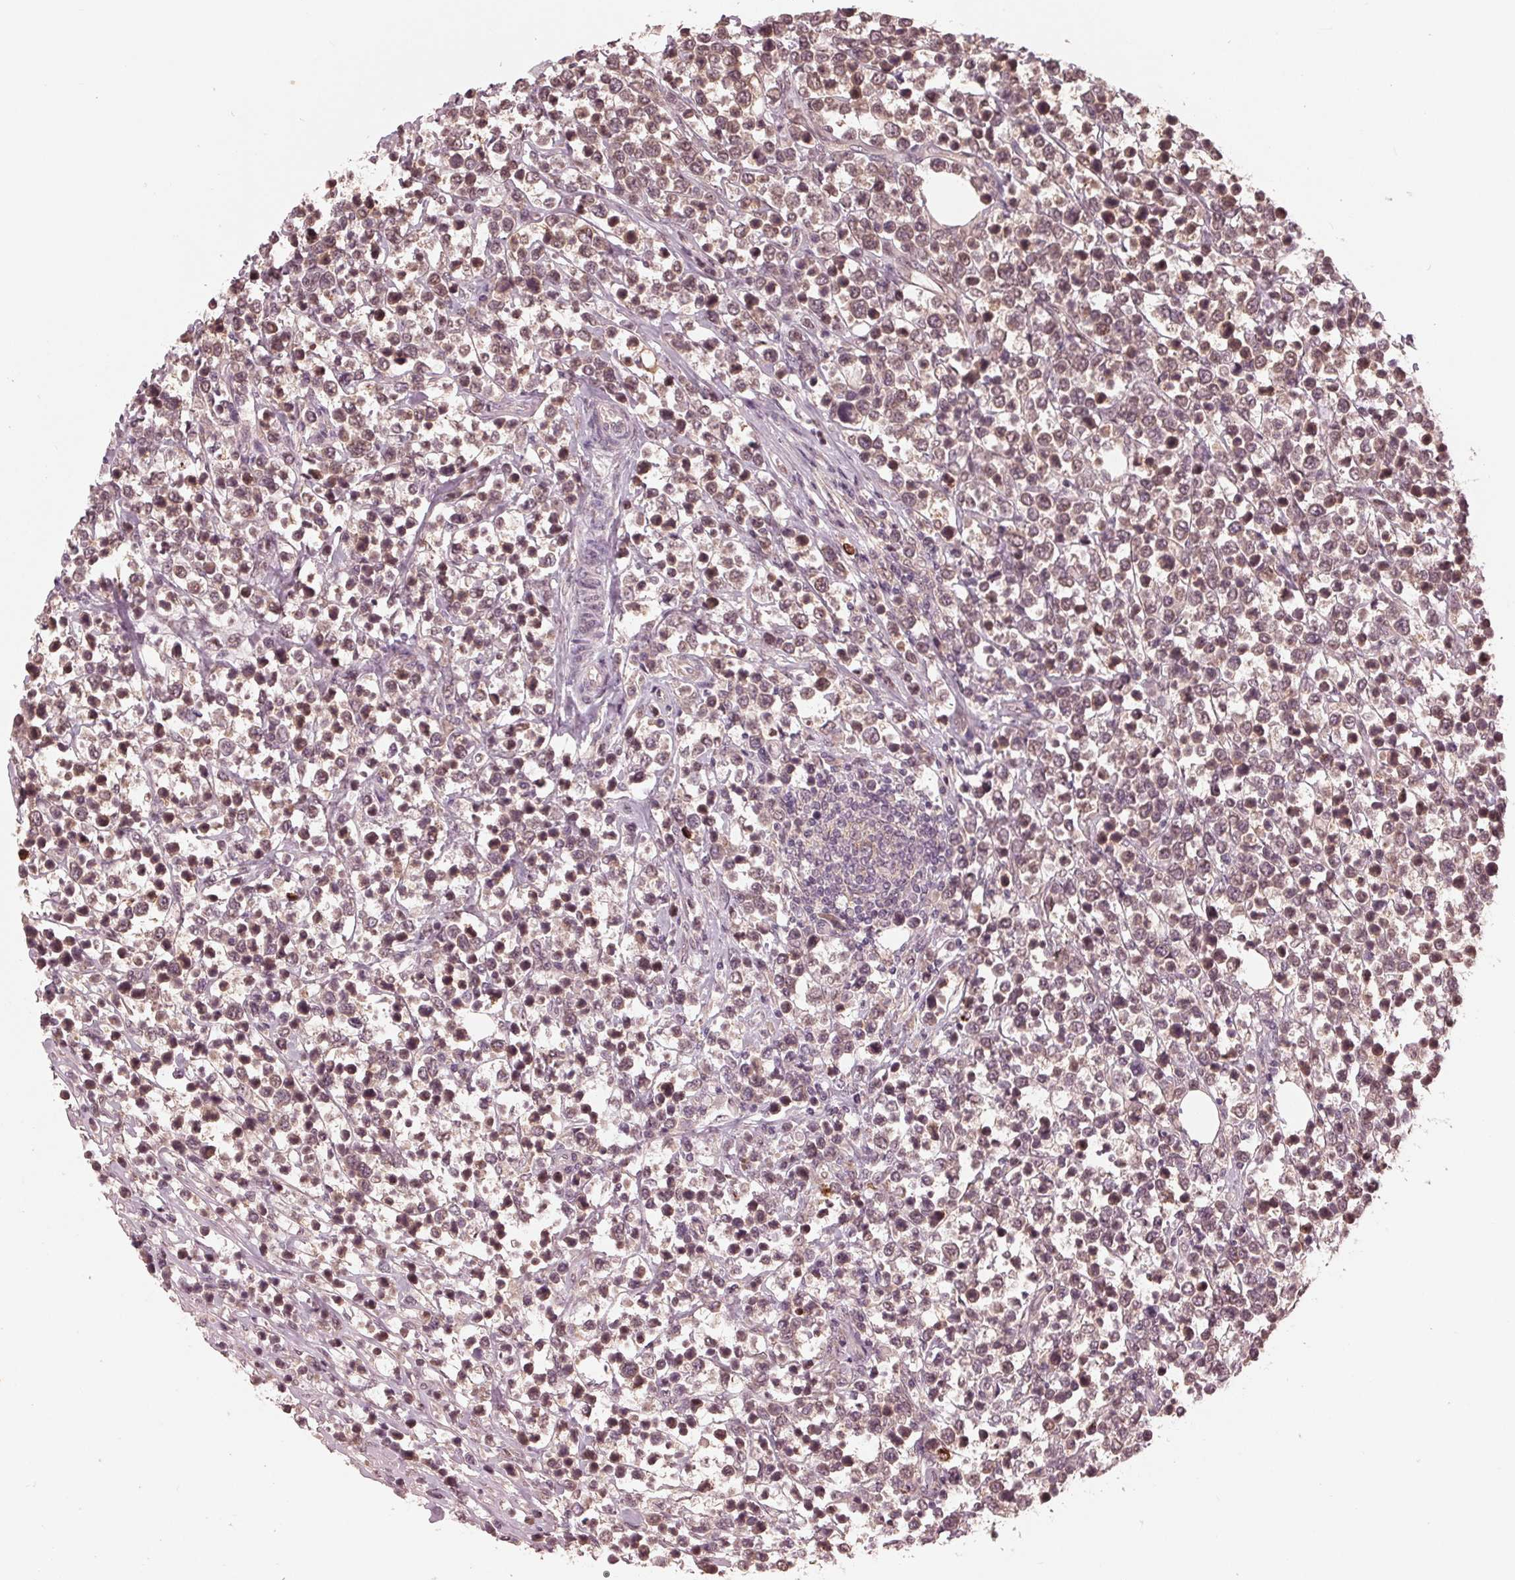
{"staining": {"intensity": "weak", "quantity": "25%-75%", "location": "cytoplasmic/membranous,nuclear"}, "tissue": "lymphoma", "cell_type": "Tumor cells", "image_type": "cancer", "snomed": [{"axis": "morphology", "description": "Malignant lymphoma, non-Hodgkin's type, High grade"}, {"axis": "topography", "description": "Soft tissue"}], "caption": "Brown immunohistochemical staining in high-grade malignant lymphoma, non-Hodgkin's type demonstrates weak cytoplasmic/membranous and nuclear expression in approximately 25%-75% of tumor cells. The staining was performed using DAB (3,3'-diaminobenzidine) to visualize the protein expression in brown, while the nuclei were stained in blue with hematoxylin (Magnification: 20x).", "gene": "ZNF471", "patient": {"sex": "female", "age": 56}}